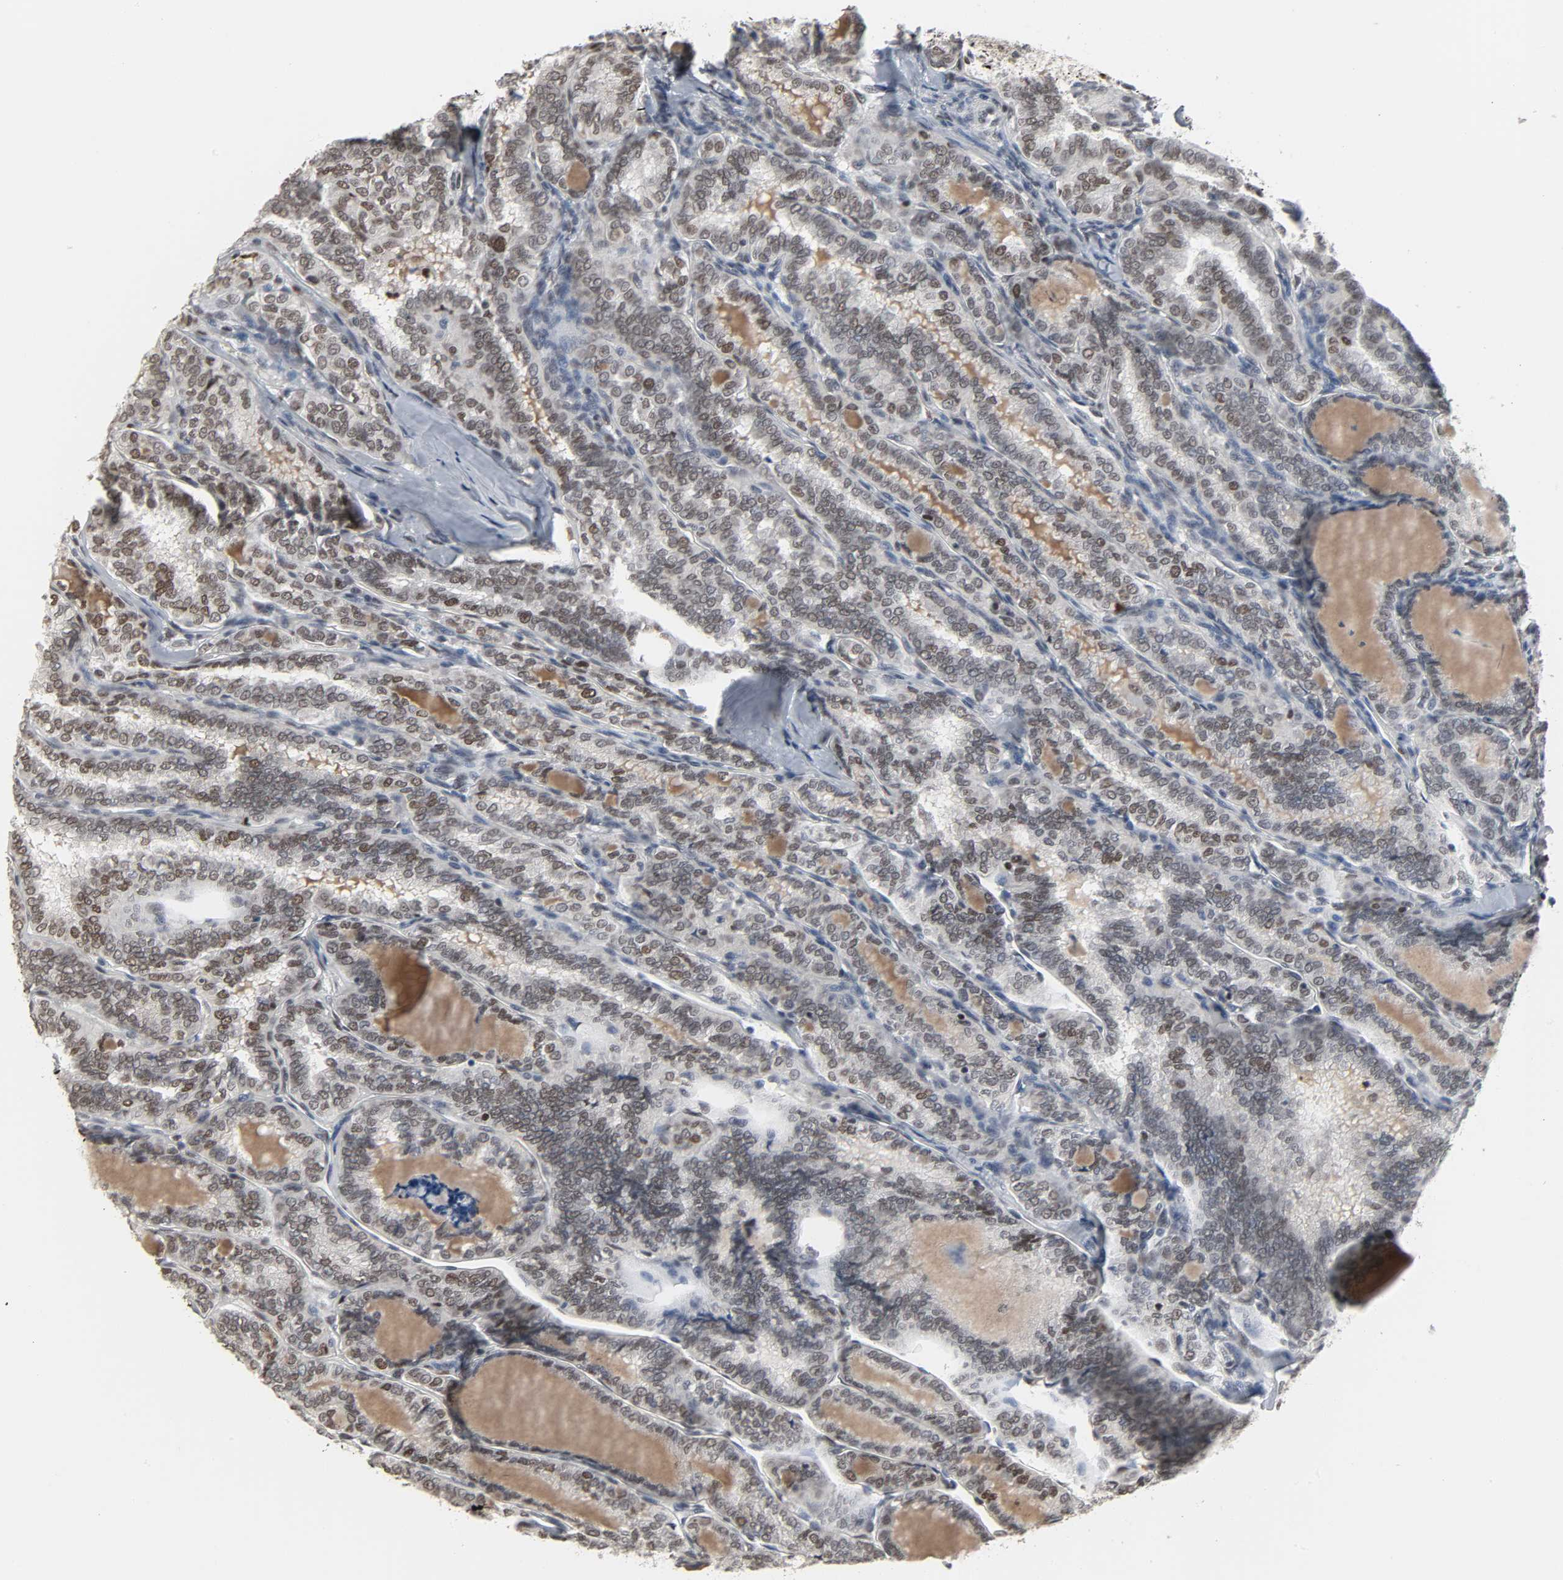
{"staining": {"intensity": "weak", "quantity": ">75%", "location": "nuclear"}, "tissue": "thyroid cancer", "cell_type": "Tumor cells", "image_type": "cancer", "snomed": [{"axis": "morphology", "description": "Papillary adenocarcinoma, NOS"}, {"axis": "topography", "description": "Thyroid gland"}], "caption": "Protein staining reveals weak nuclear positivity in about >75% of tumor cells in thyroid cancer (papillary adenocarcinoma).", "gene": "DAZAP1", "patient": {"sex": "female", "age": 30}}